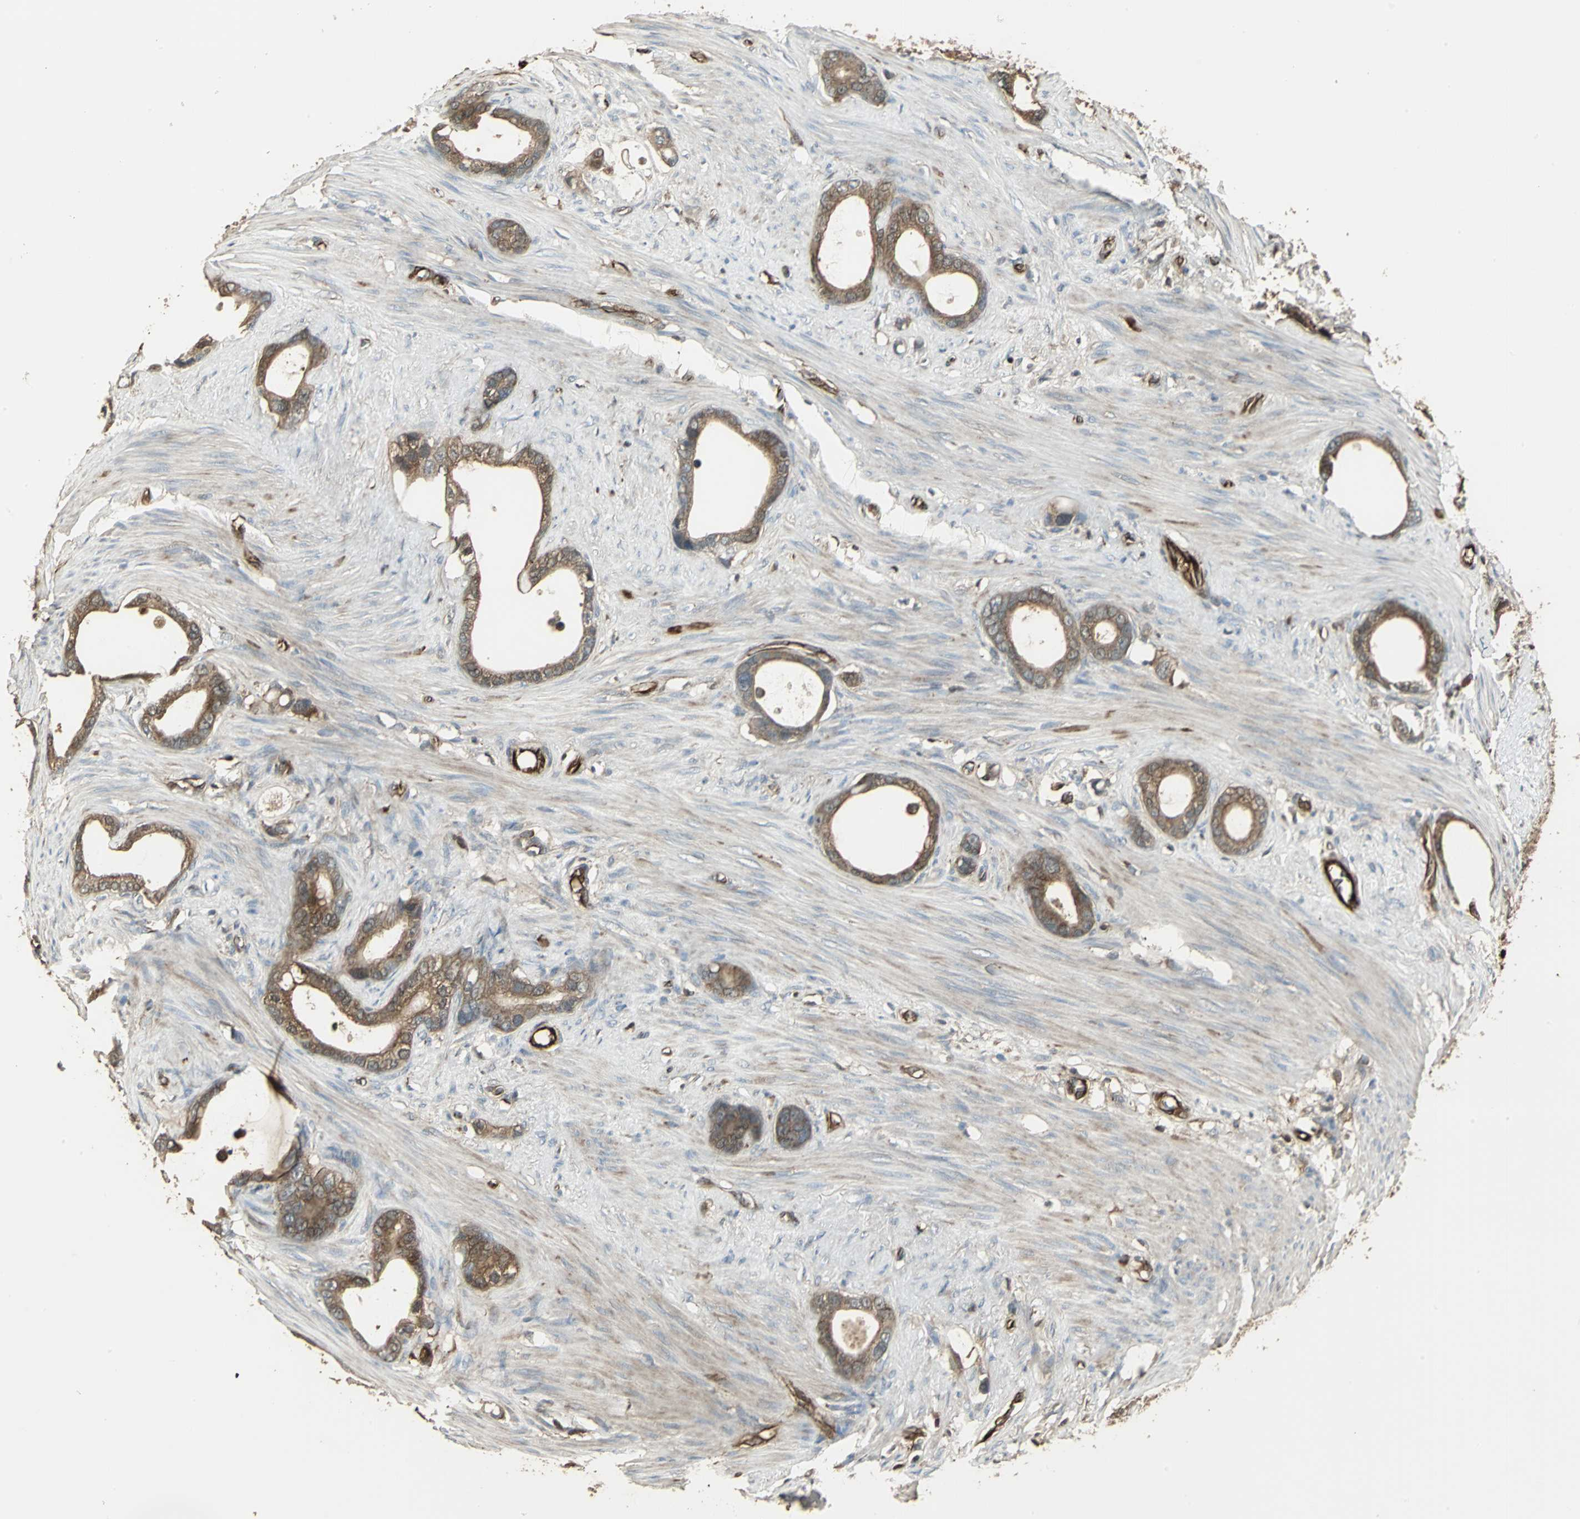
{"staining": {"intensity": "moderate", "quantity": ">75%", "location": "cytoplasmic/membranous"}, "tissue": "stomach cancer", "cell_type": "Tumor cells", "image_type": "cancer", "snomed": [{"axis": "morphology", "description": "Adenocarcinoma, NOS"}, {"axis": "topography", "description": "Stomach"}], "caption": "Stomach cancer (adenocarcinoma) tissue demonstrates moderate cytoplasmic/membranous positivity in approximately >75% of tumor cells, visualized by immunohistochemistry.", "gene": "PRXL2B", "patient": {"sex": "female", "age": 75}}